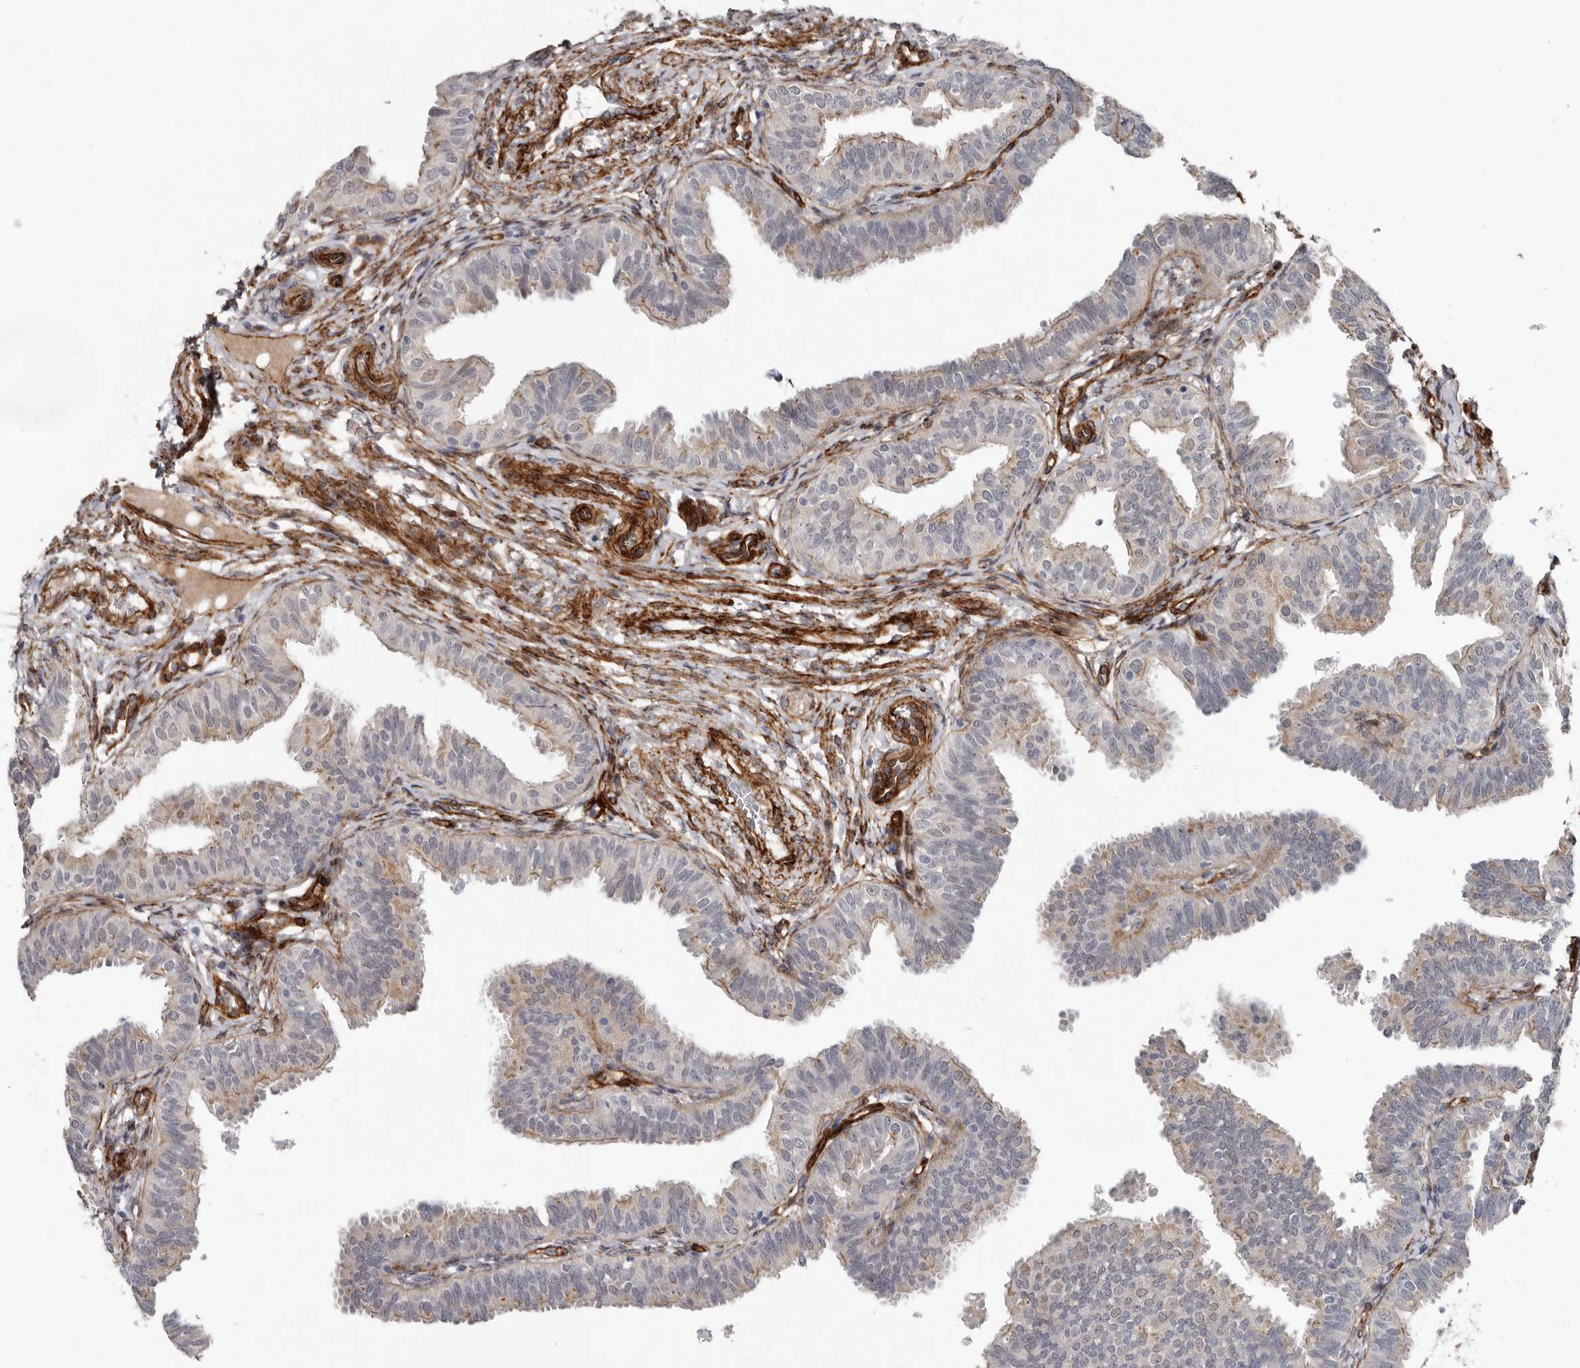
{"staining": {"intensity": "weak", "quantity": "25%-75%", "location": "cytoplasmic/membranous"}, "tissue": "fallopian tube", "cell_type": "Glandular cells", "image_type": "normal", "snomed": [{"axis": "morphology", "description": "Normal tissue, NOS"}, {"axis": "topography", "description": "Fallopian tube"}], "caption": "Protein staining of unremarkable fallopian tube demonstrates weak cytoplasmic/membranous positivity in about 25%-75% of glandular cells.", "gene": "RANBP17", "patient": {"sex": "female", "age": 35}}